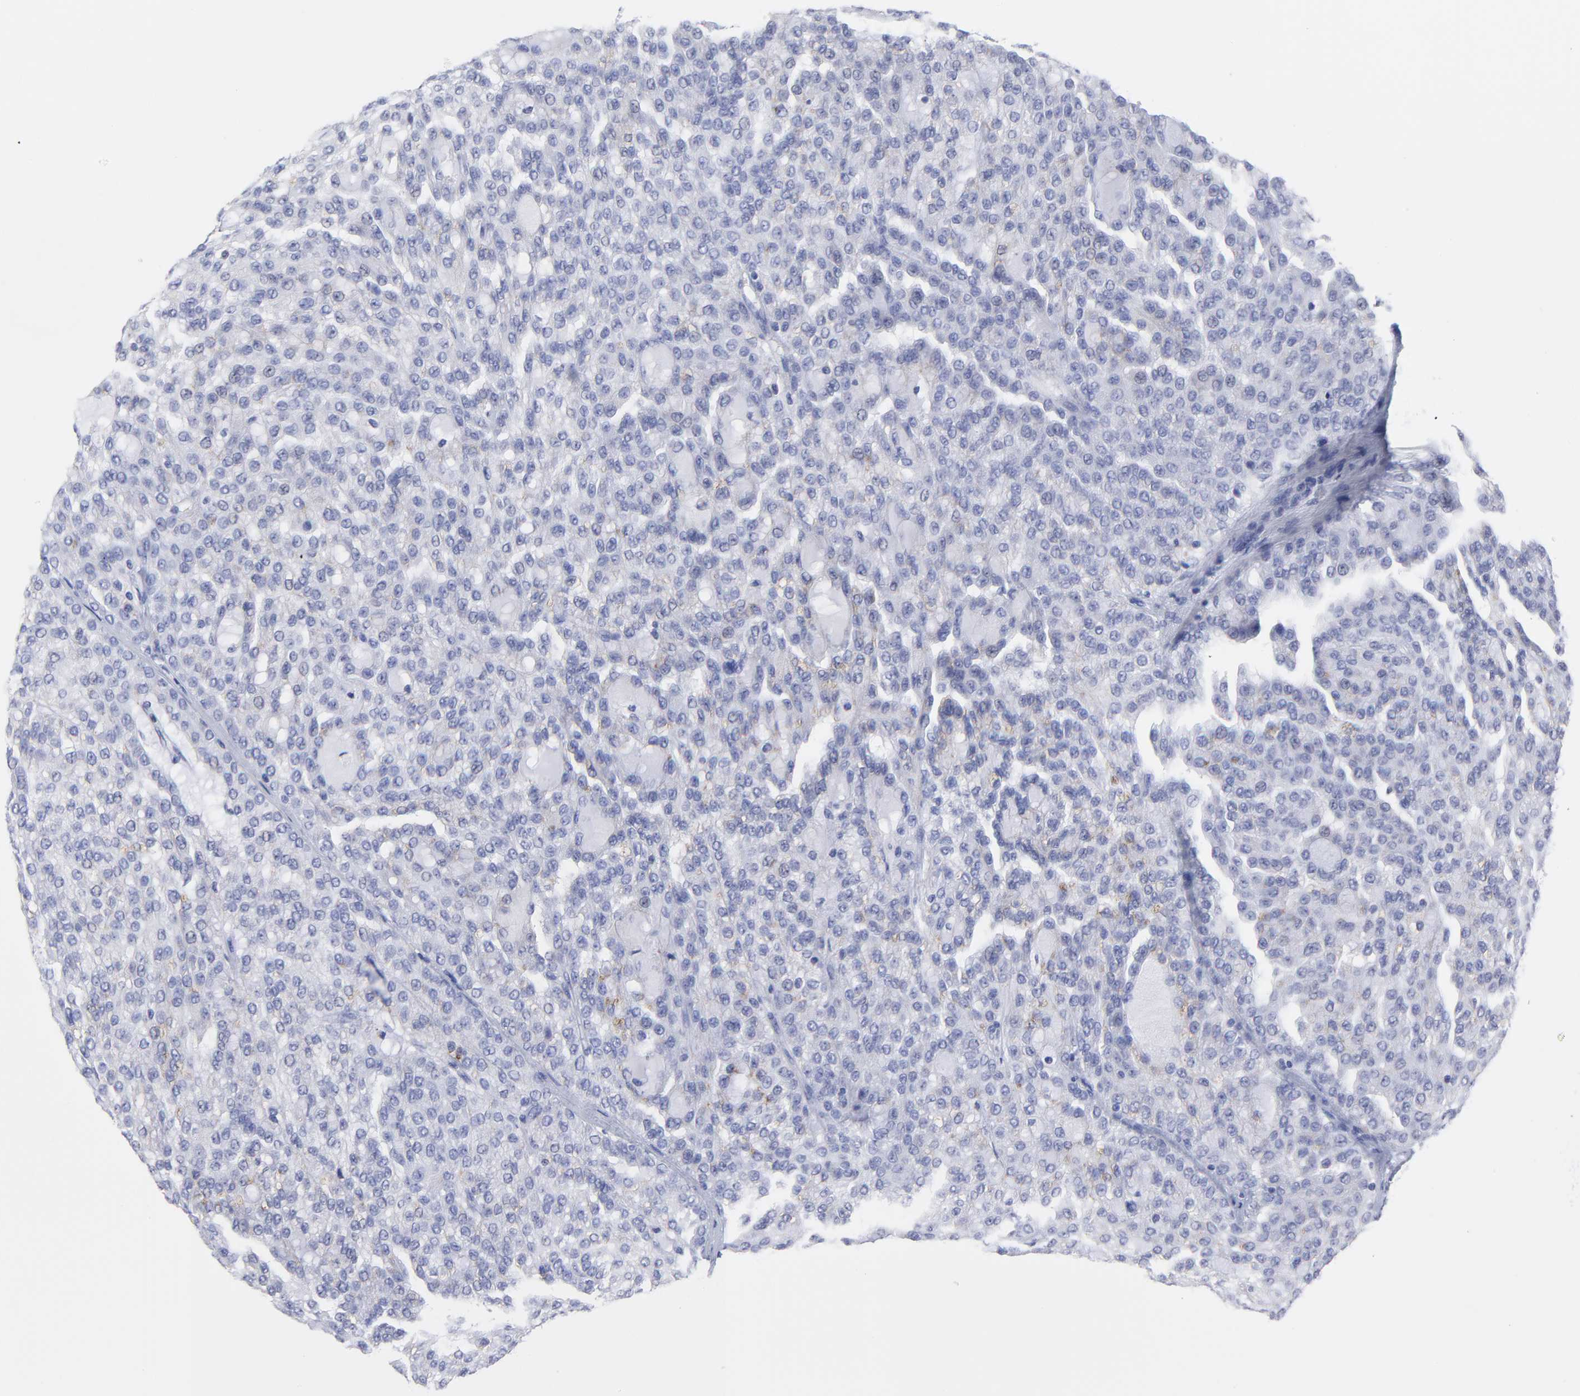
{"staining": {"intensity": "negative", "quantity": "none", "location": "none"}, "tissue": "renal cancer", "cell_type": "Tumor cells", "image_type": "cancer", "snomed": [{"axis": "morphology", "description": "Adenocarcinoma, NOS"}, {"axis": "topography", "description": "Kidney"}], "caption": "Renal cancer was stained to show a protein in brown. There is no significant staining in tumor cells. (DAB (3,3'-diaminobenzidine) immunohistochemistry, high magnification).", "gene": "DUSP9", "patient": {"sex": "male", "age": 63}}